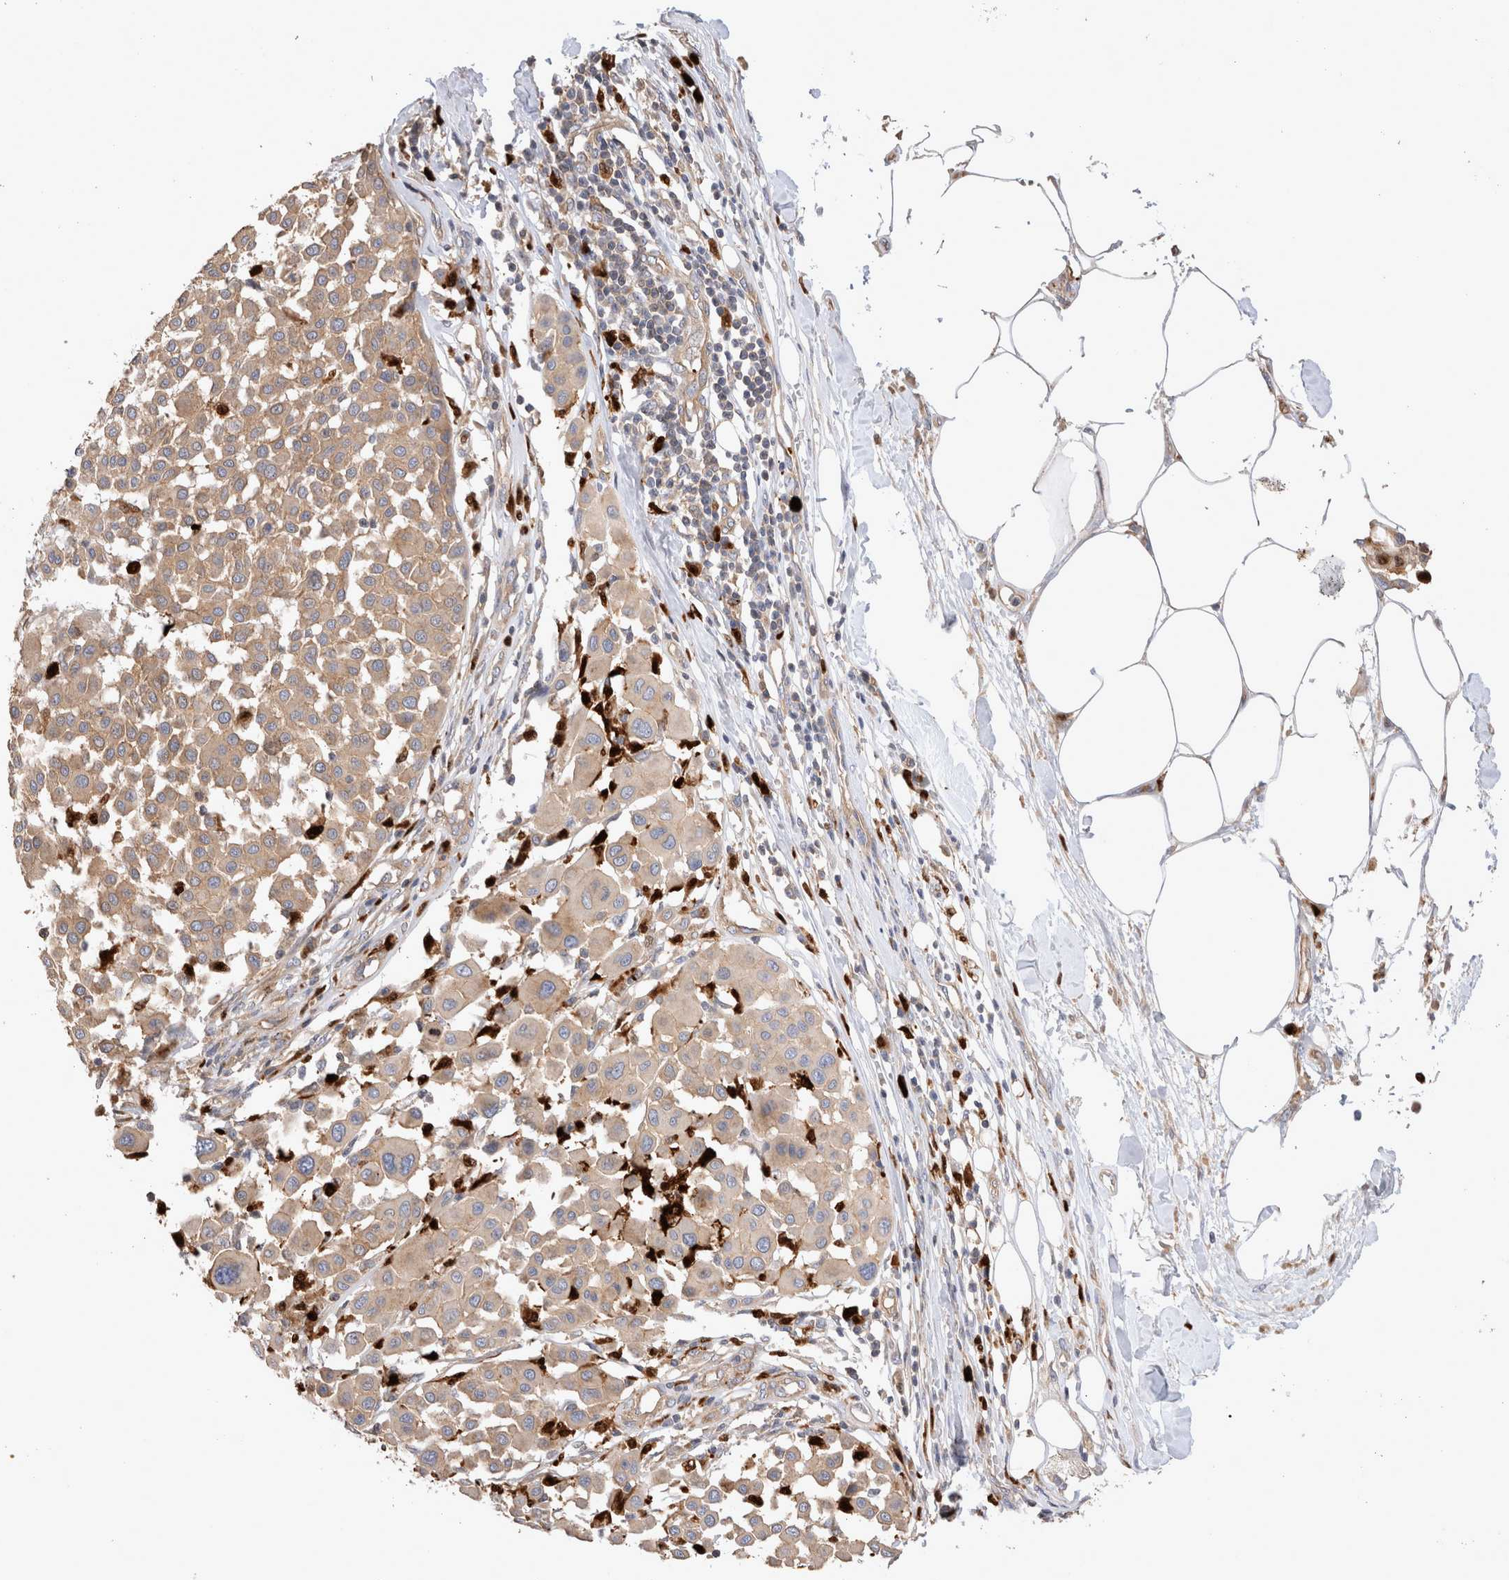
{"staining": {"intensity": "moderate", "quantity": ">75%", "location": "cytoplasmic/membranous"}, "tissue": "melanoma", "cell_type": "Tumor cells", "image_type": "cancer", "snomed": [{"axis": "morphology", "description": "Malignant melanoma, Metastatic site"}, {"axis": "topography", "description": "Soft tissue"}], "caption": "The immunohistochemical stain labels moderate cytoplasmic/membranous staining in tumor cells of melanoma tissue.", "gene": "NXT2", "patient": {"sex": "male", "age": 41}}